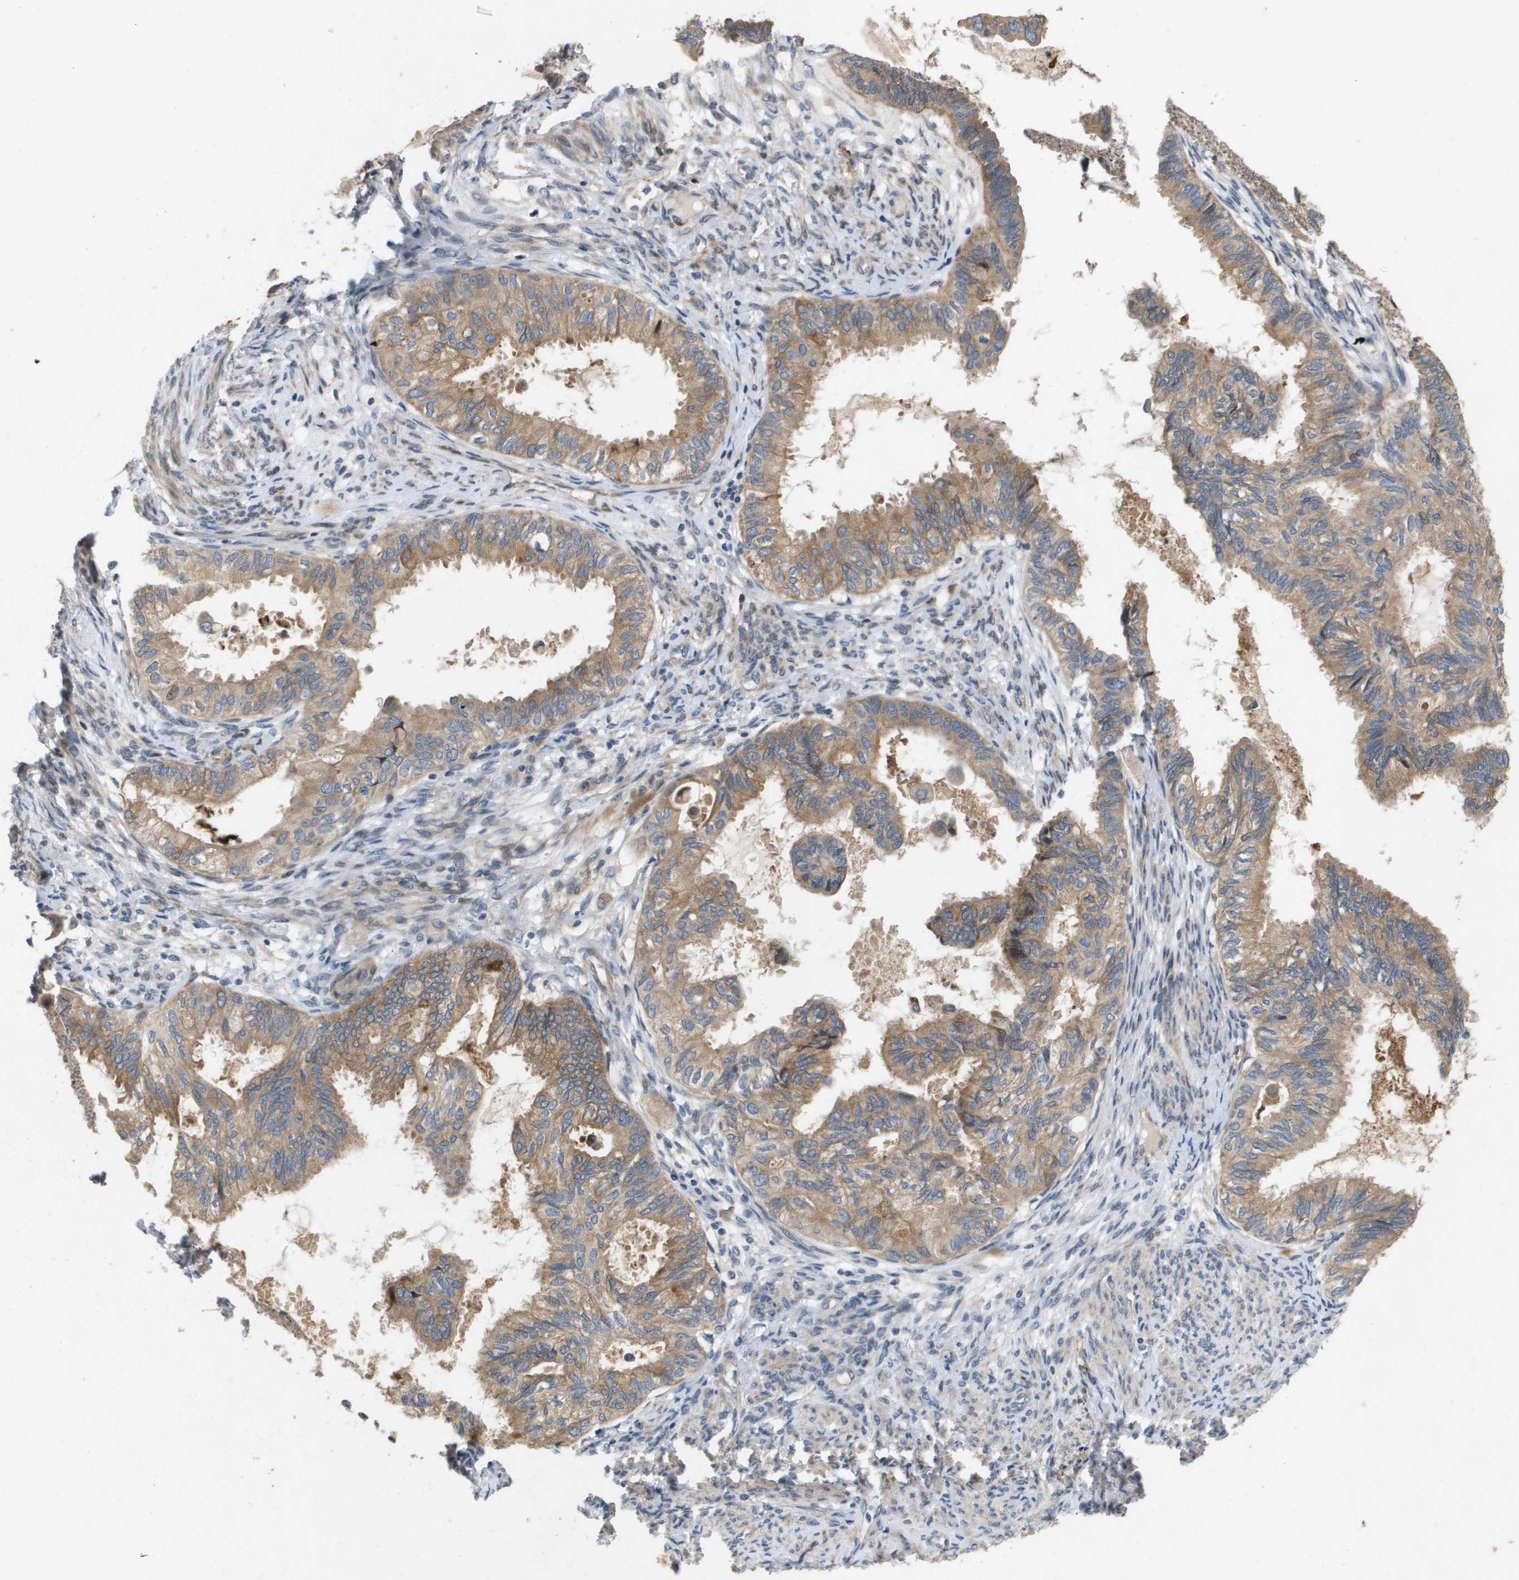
{"staining": {"intensity": "moderate", "quantity": ">75%", "location": "cytoplasmic/membranous"}, "tissue": "cervical cancer", "cell_type": "Tumor cells", "image_type": "cancer", "snomed": [{"axis": "morphology", "description": "Normal tissue, NOS"}, {"axis": "morphology", "description": "Adenocarcinoma, NOS"}, {"axis": "topography", "description": "Cervix"}, {"axis": "topography", "description": "Endometrium"}], "caption": "An image showing moderate cytoplasmic/membranous positivity in approximately >75% of tumor cells in adenocarcinoma (cervical), as visualized by brown immunohistochemical staining.", "gene": "ENTPD2", "patient": {"sex": "female", "age": 86}}